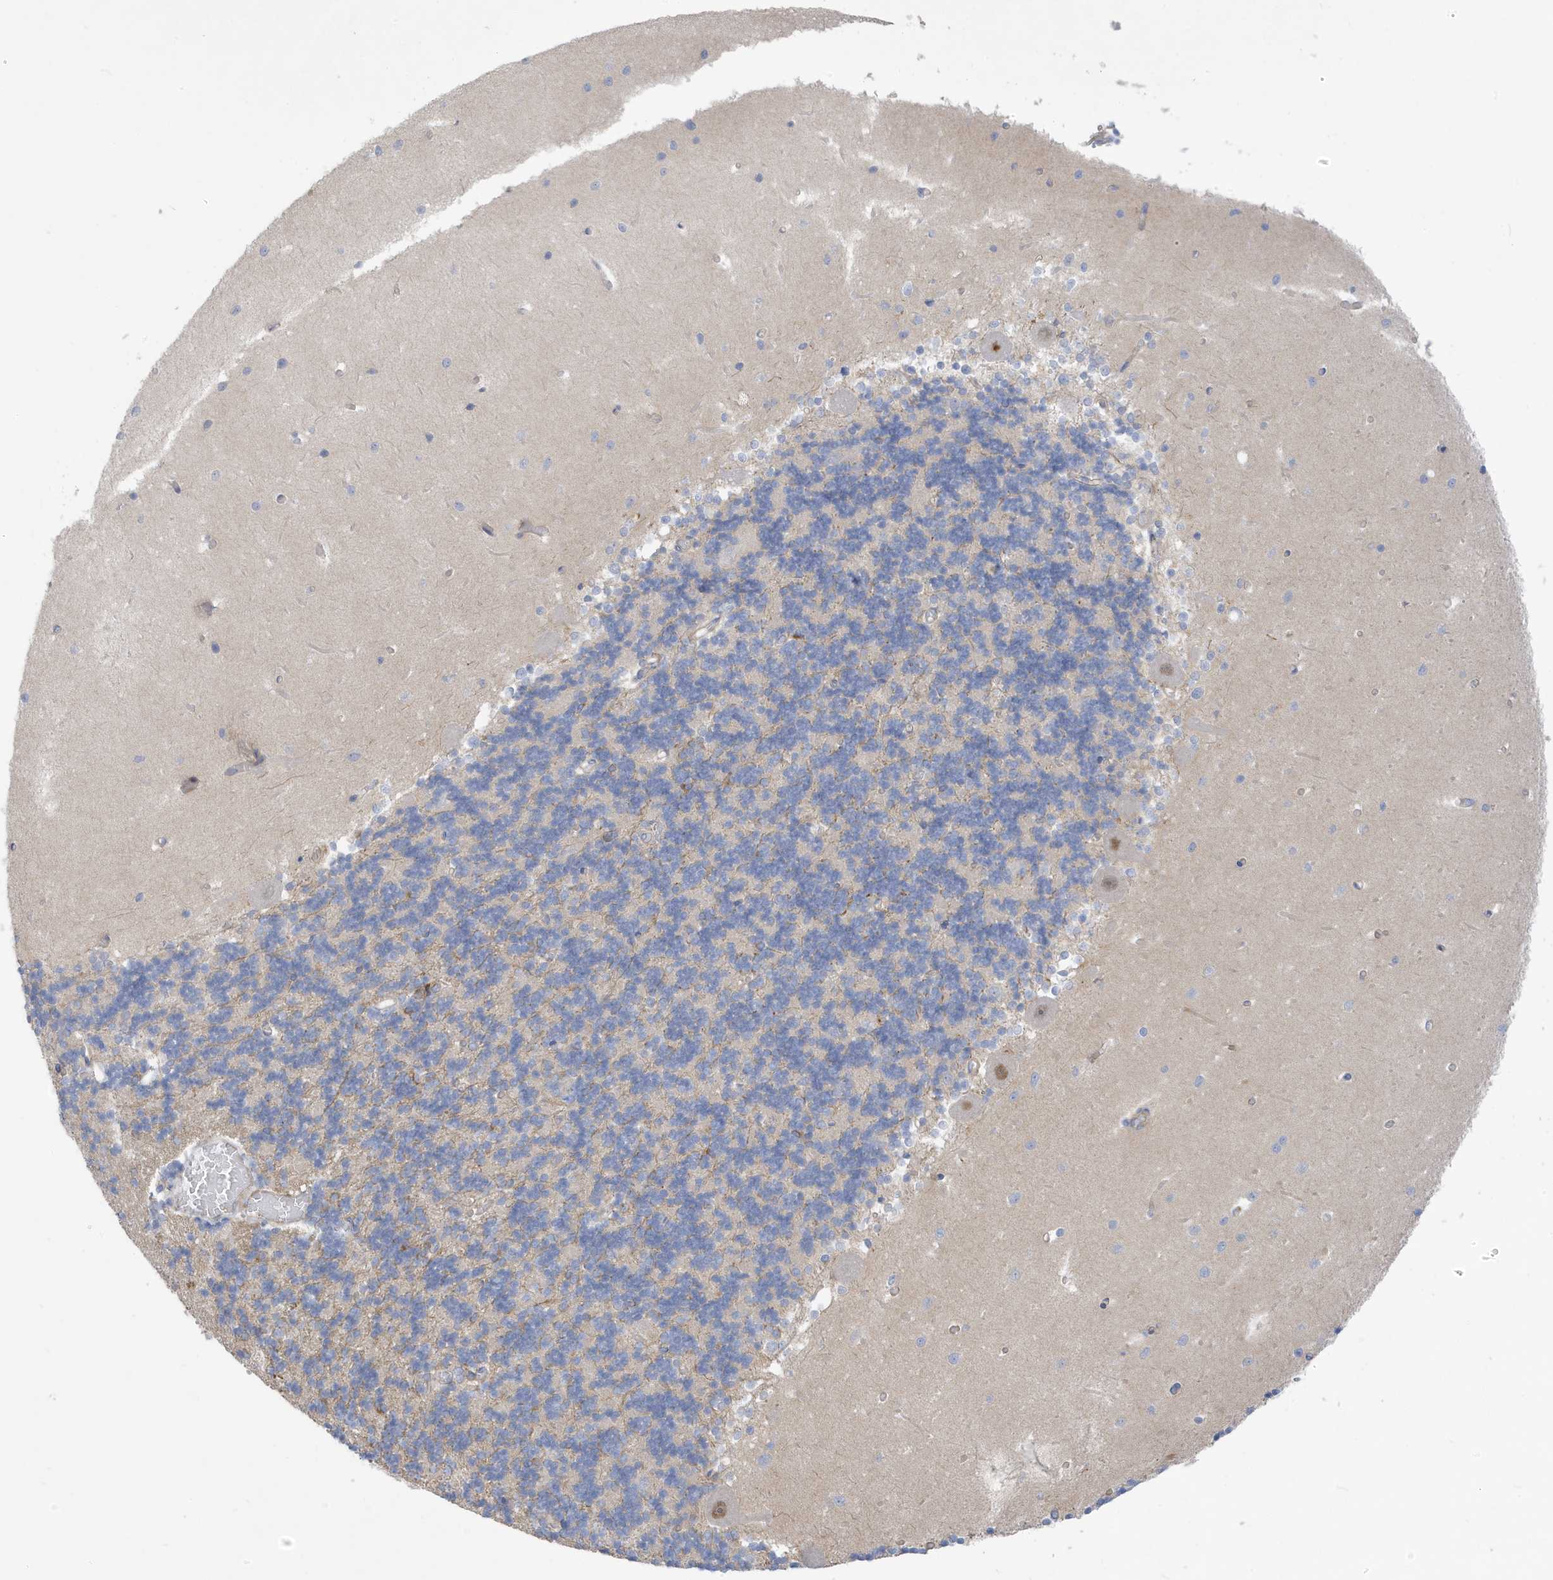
{"staining": {"intensity": "negative", "quantity": "none", "location": "none"}, "tissue": "cerebellum", "cell_type": "Cells in granular layer", "image_type": "normal", "snomed": [{"axis": "morphology", "description": "Normal tissue, NOS"}, {"axis": "topography", "description": "Cerebellum"}], "caption": "Benign cerebellum was stained to show a protein in brown. There is no significant positivity in cells in granular layer. Nuclei are stained in blue.", "gene": "ATP13A5", "patient": {"sex": "male", "age": 37}}